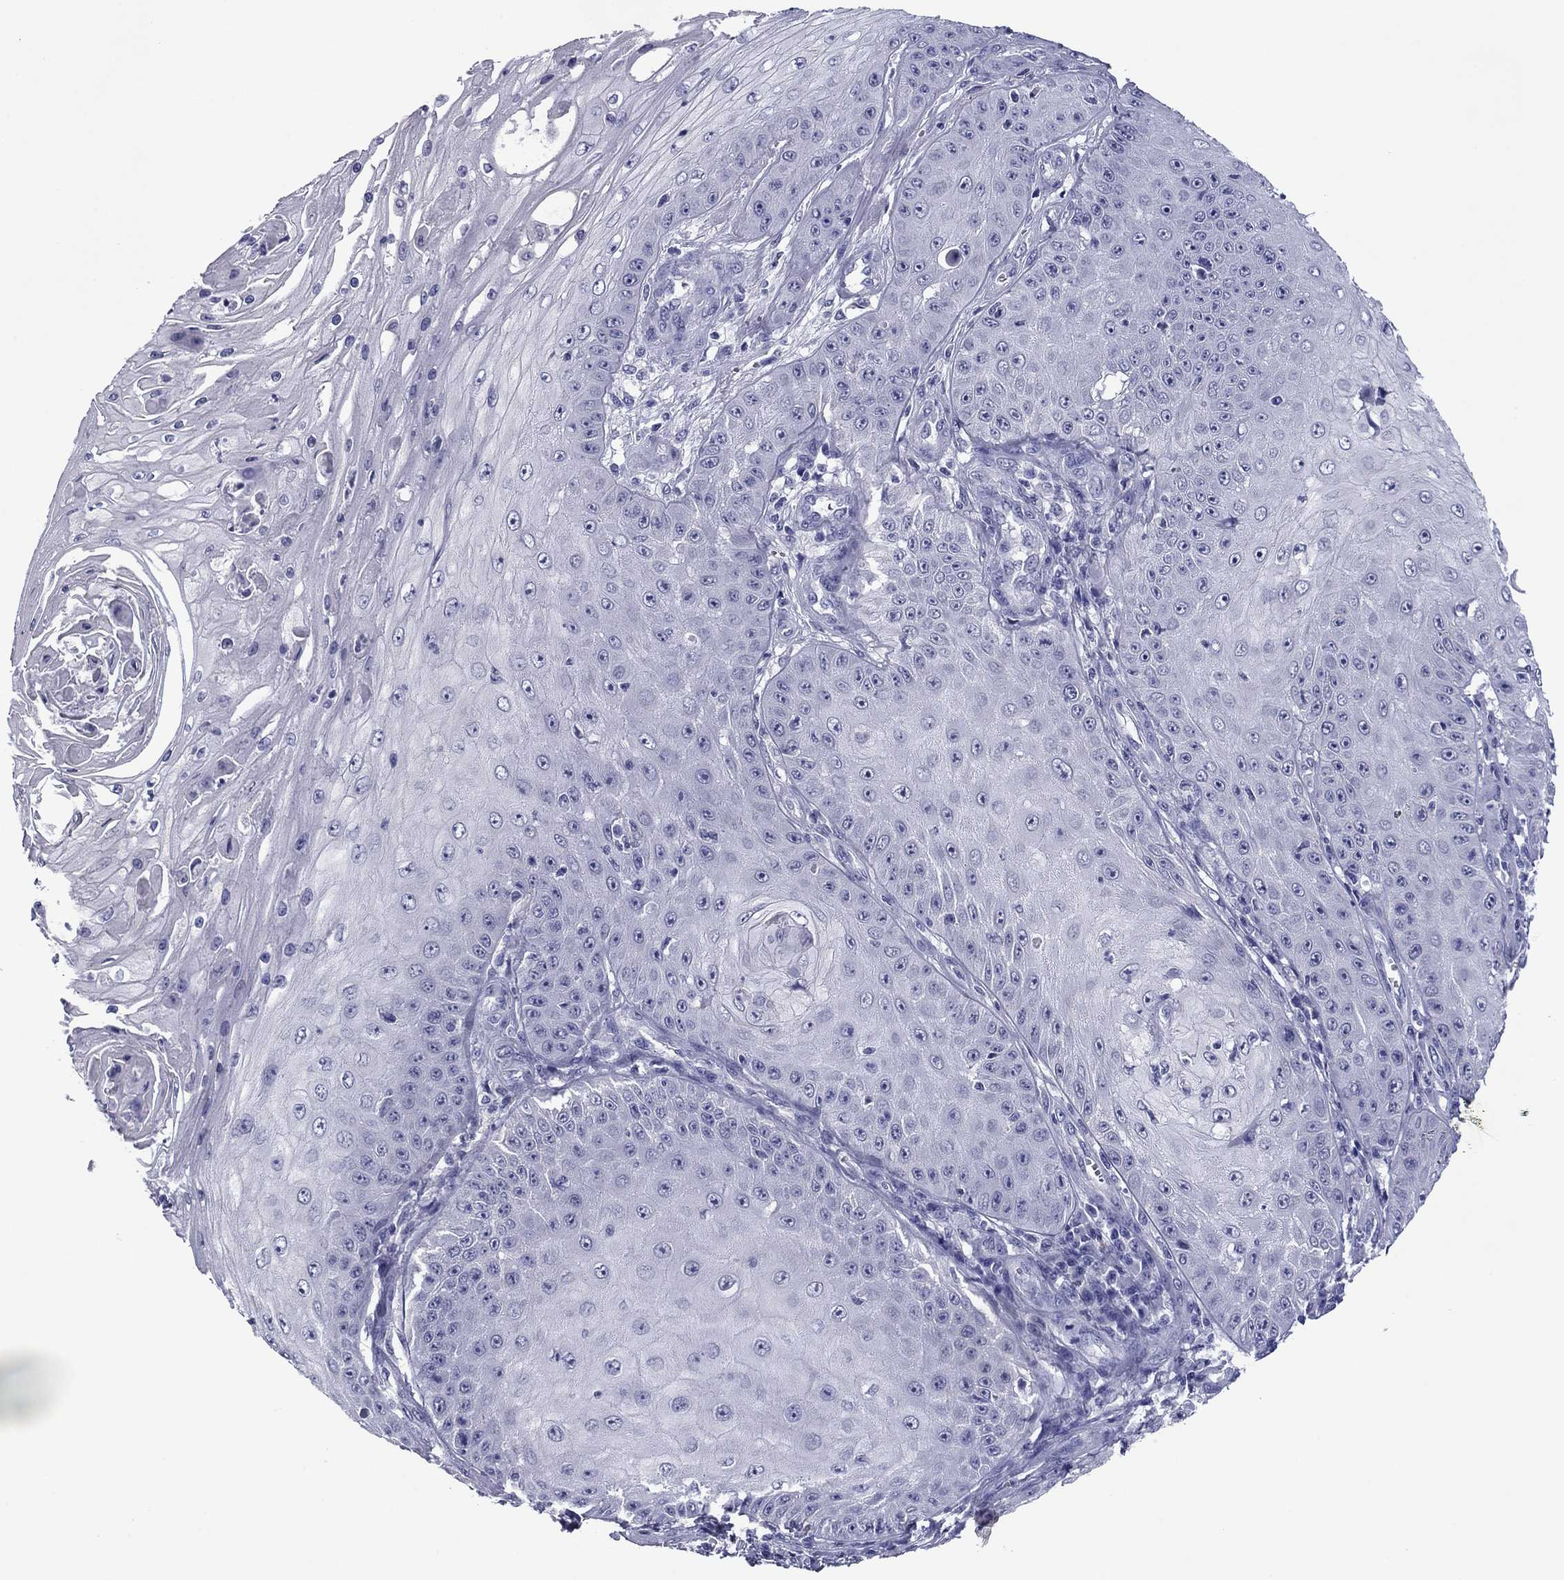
{"staining": {"intensity": "negative", "quantity": "none", "location": "none"}, "tissue": "skin cancer", "cell_type": "Tumor cells", "image_type": "cancer", "snomed": [{"axis": "morphology", "description": "Squamous cell carcinoma, NOS"}, {"axis": "topography", "description": "Skin"}], "caption": "This is a image of immunohistochemistry staining of skin squamous cell carcinoma, which shows no staining in tumor cells.", "gene": "HAO1", "patient": {"sex": "male", "age": 70}}